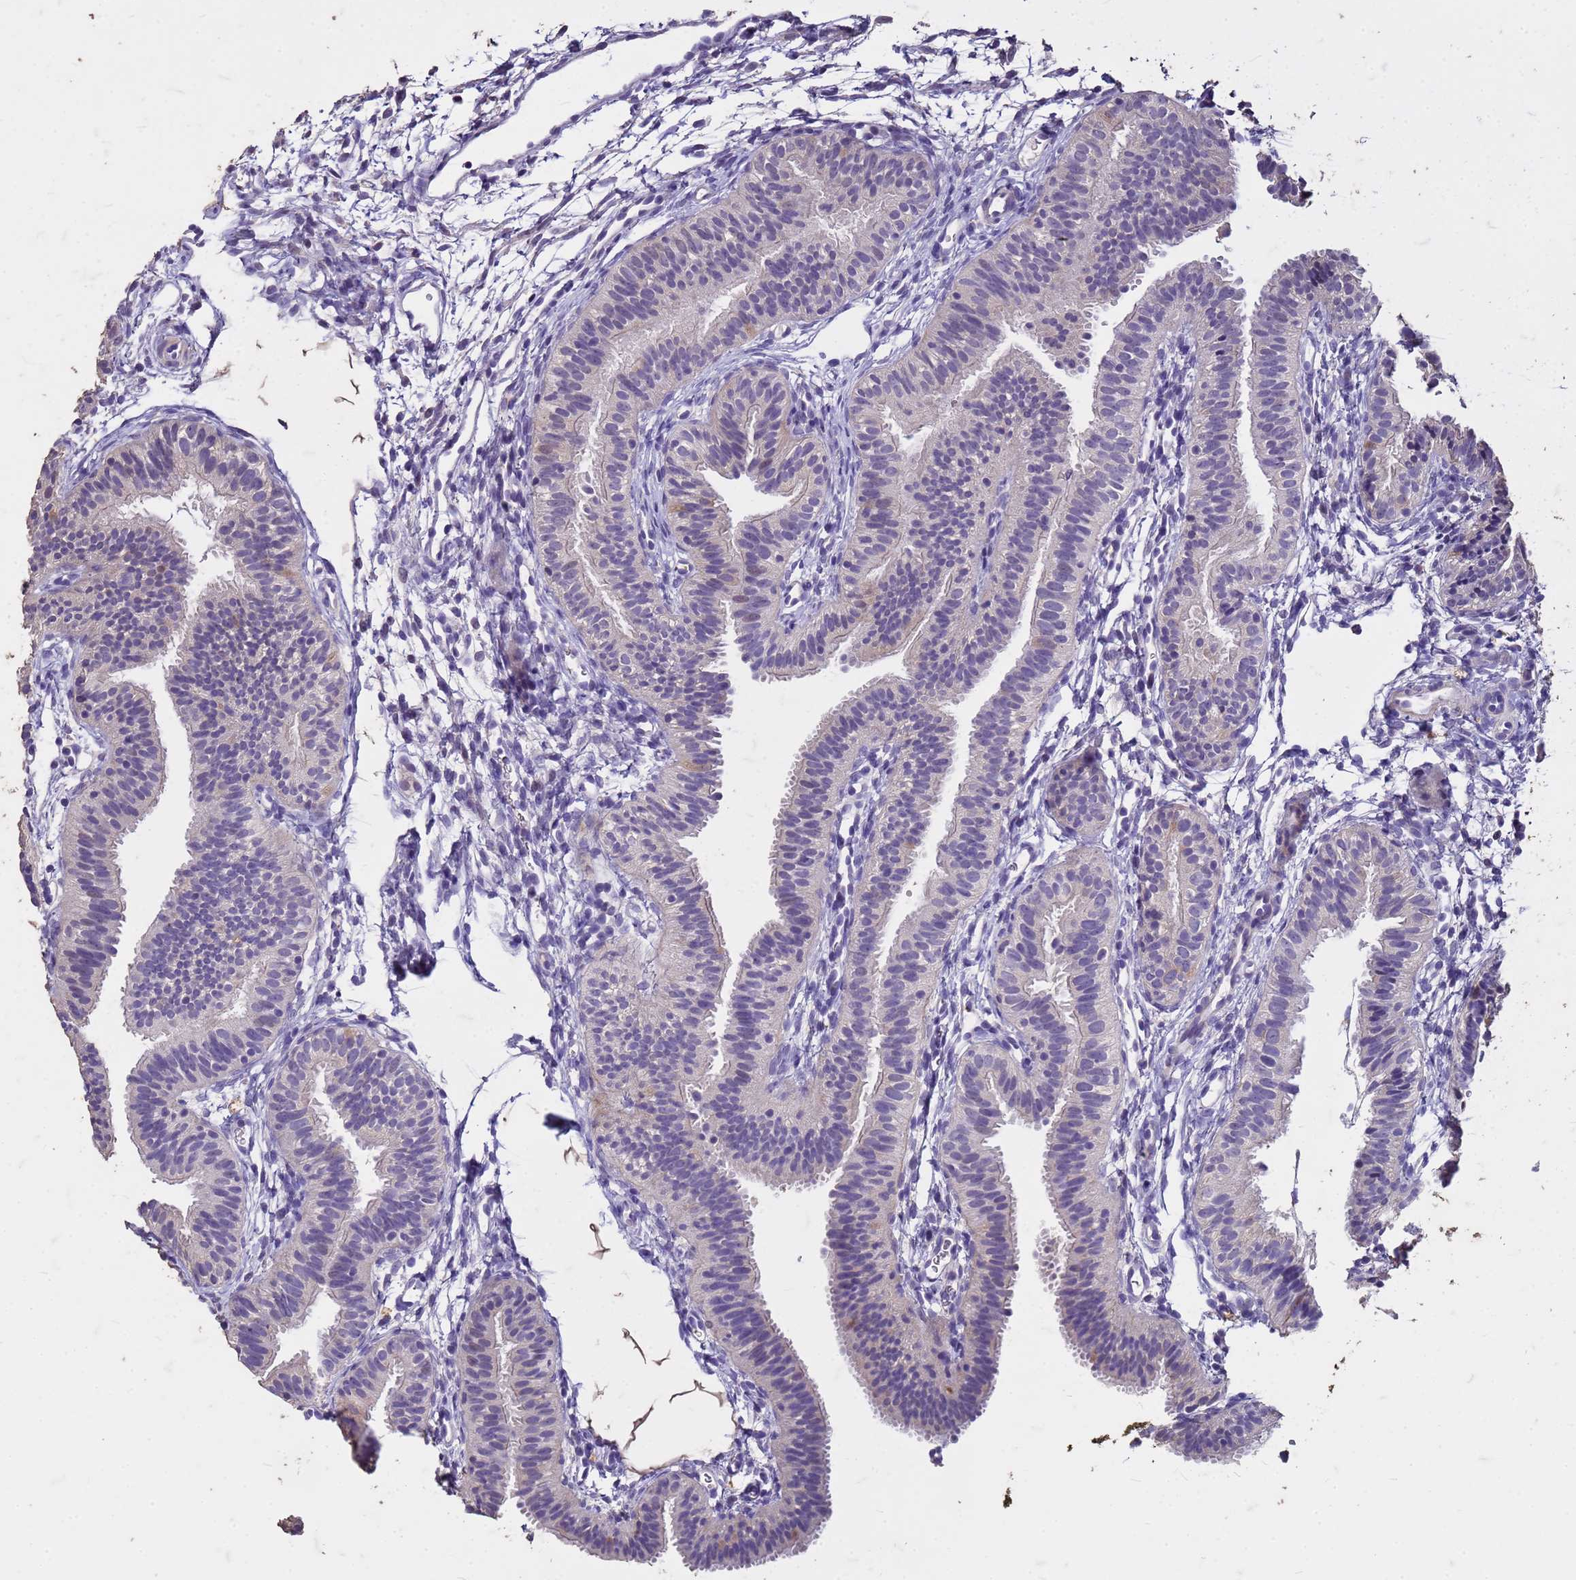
{"staining": {"intensity": "negative", "quantity": "none", "location": "none"}, "tissue": "fallopian tube", "cell_type": "Glandular cells", "image_type": "normal", "snomed": [{"axis": "morphology", "description": "Normal tissue, NOS"}, {"axis": "topography", "description": "Fallopian tube"}], "caption": "IHC histopathology image of normal fallopian tube: human fallopian tube stained with DAB (3,3'-diaminobenzidine) displays no significant protein expression in glandular cells. (DAB (3,3'-diaminobenzidine) immunohistochemistry (IHC), high magnification).", "gene": "FAM184B", "patient": {"sex": "female", "age": 35}}